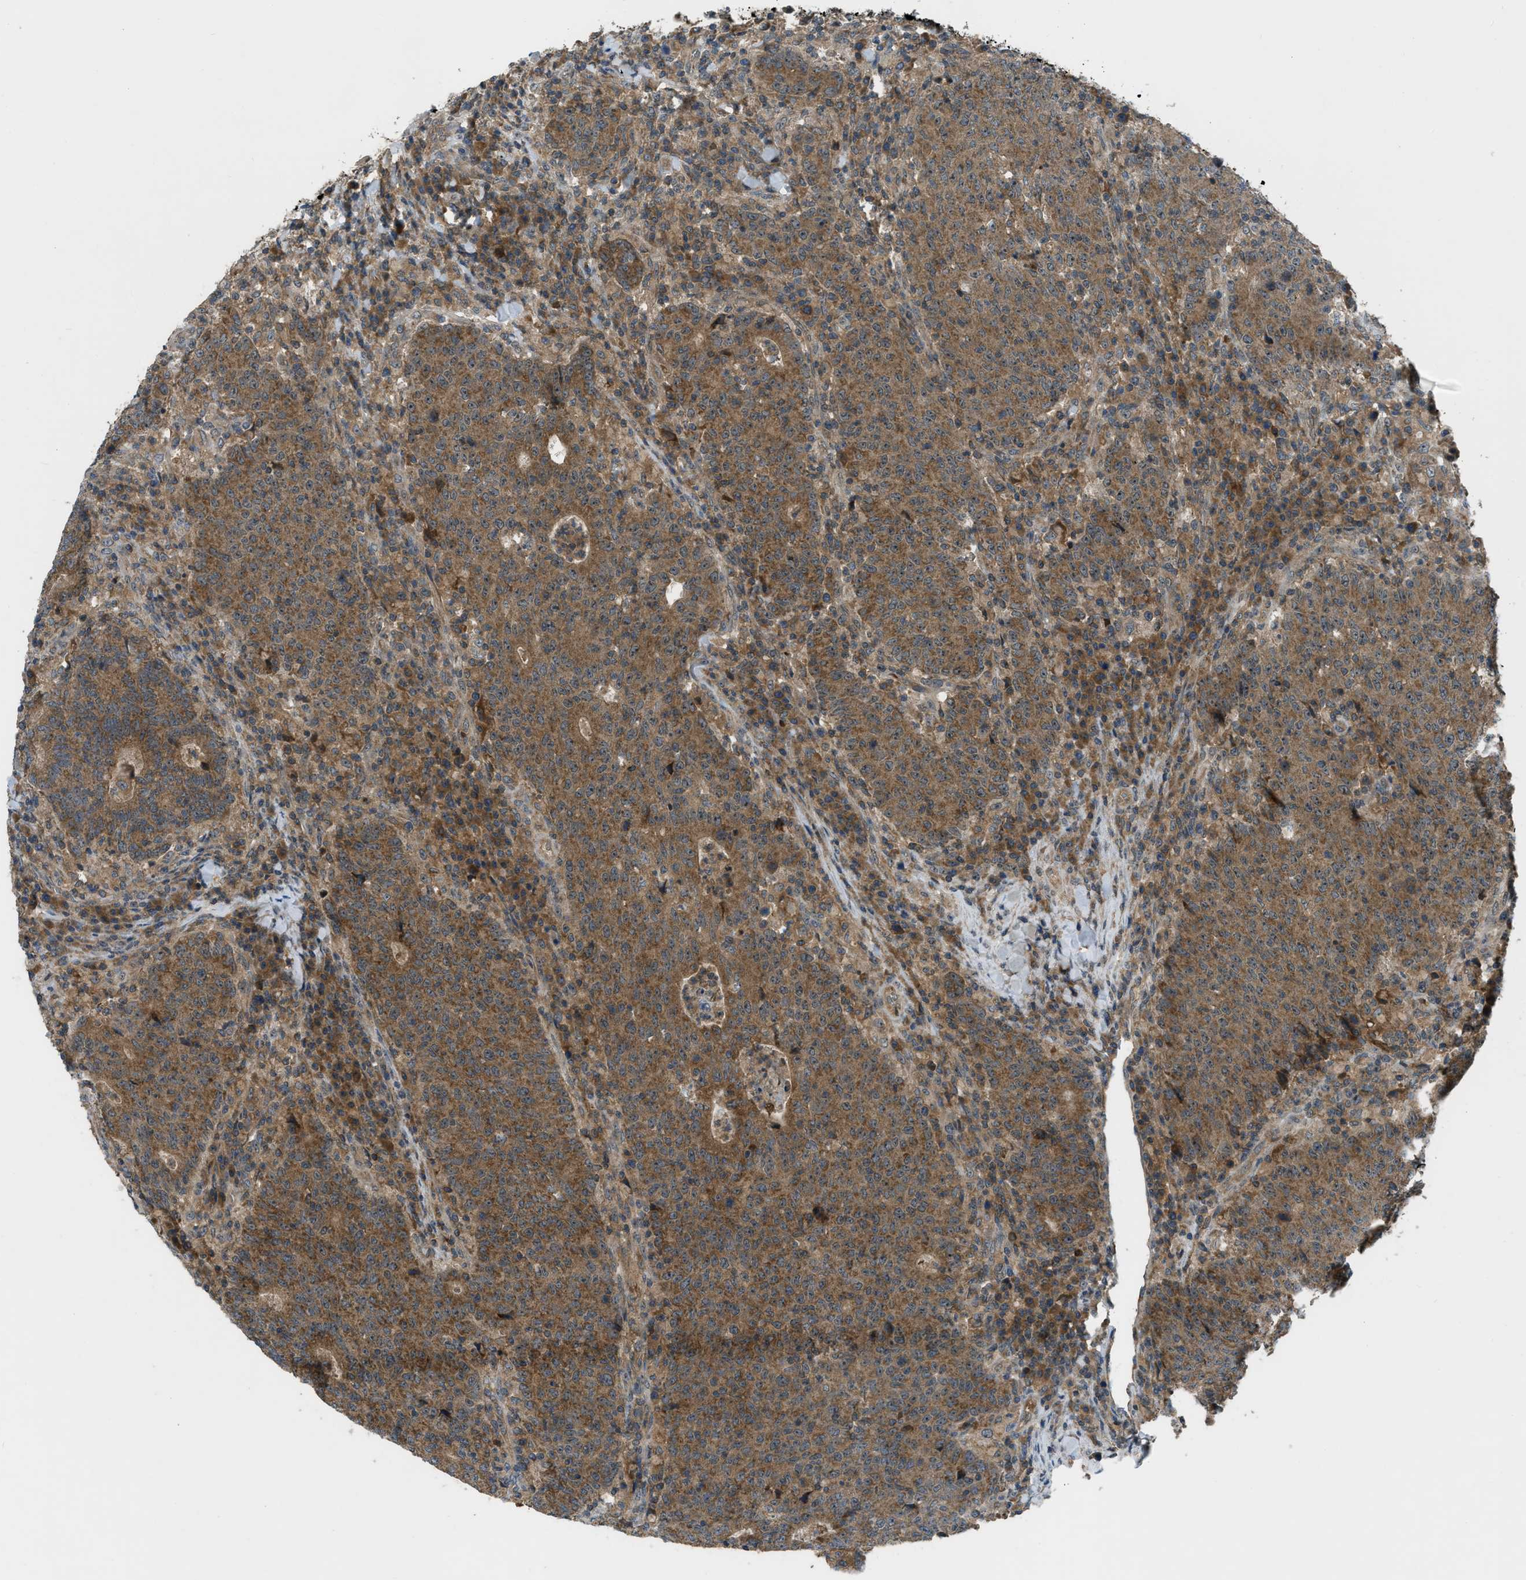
{"staining": {"intensity": "moderate", "quantity": ">75%", "location": "cytoplasmic/membranous"}, "tissue": "colorectal cancer", "cell_type": "Tumor cells", "image_type": "cancer", "snomed": [{"axis": "morphology", "description": "Adenocarcinoma, NOS"}, {"axis": "topography", "description": "Colon"}], "caption": "IHC of colorectal cancer (adenocarcinoma) demonstrates medium levels of moderate cytoplasmic/membranous expression in approximately >75% of tumor cells. The staining was performed using DAB, with brown indicating positive protein expression. Nuclei are stained blue with hematoxylin.", "gene": "ZNF71", "patient": {"sex": "female", "age": 75}}